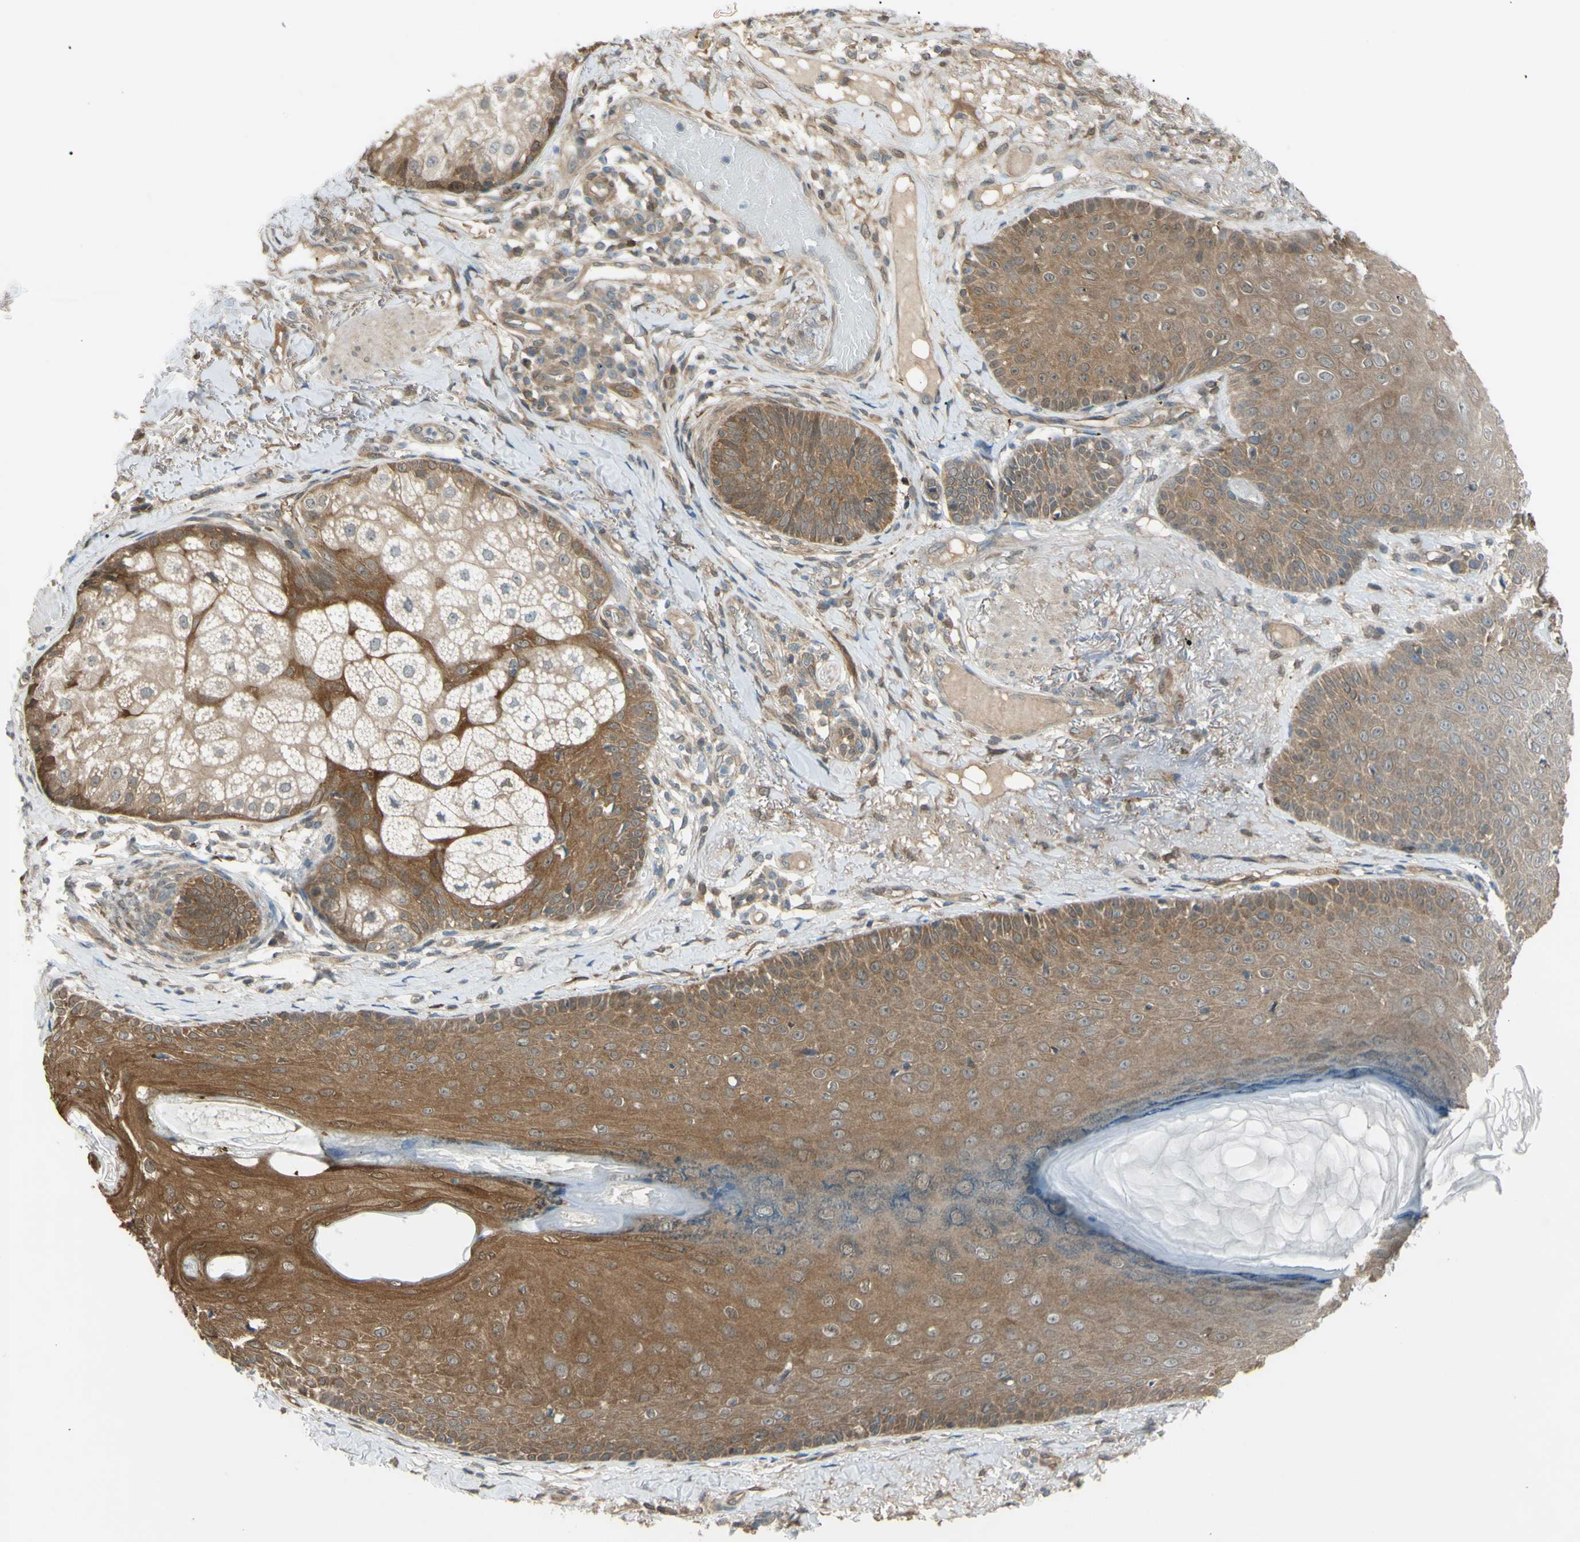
{"staining": {"intensity": "moderate", "quantity": ">75%", "location": "cytoplasmic/membranous"}, "tissue": "skin cancer", "cell_type": "Tumor cells", "image_type": "cancer", "snomed": [{"axis": "morphology", "description": "Normal tissue, NOS"}, {"axis": "morphology", "description": "Basal cell carcinoma"}, {"axis": "topography", "description": "Skin"}], "caption": "Protein expression analysis of human skin cancer (basal cell carcinoma) reveals moderate cytoplasmic/membranous positivity in about >75% of tumor cells.", "gene": "YWHAQ", "patient": {"sex": "male", "age": 52}}